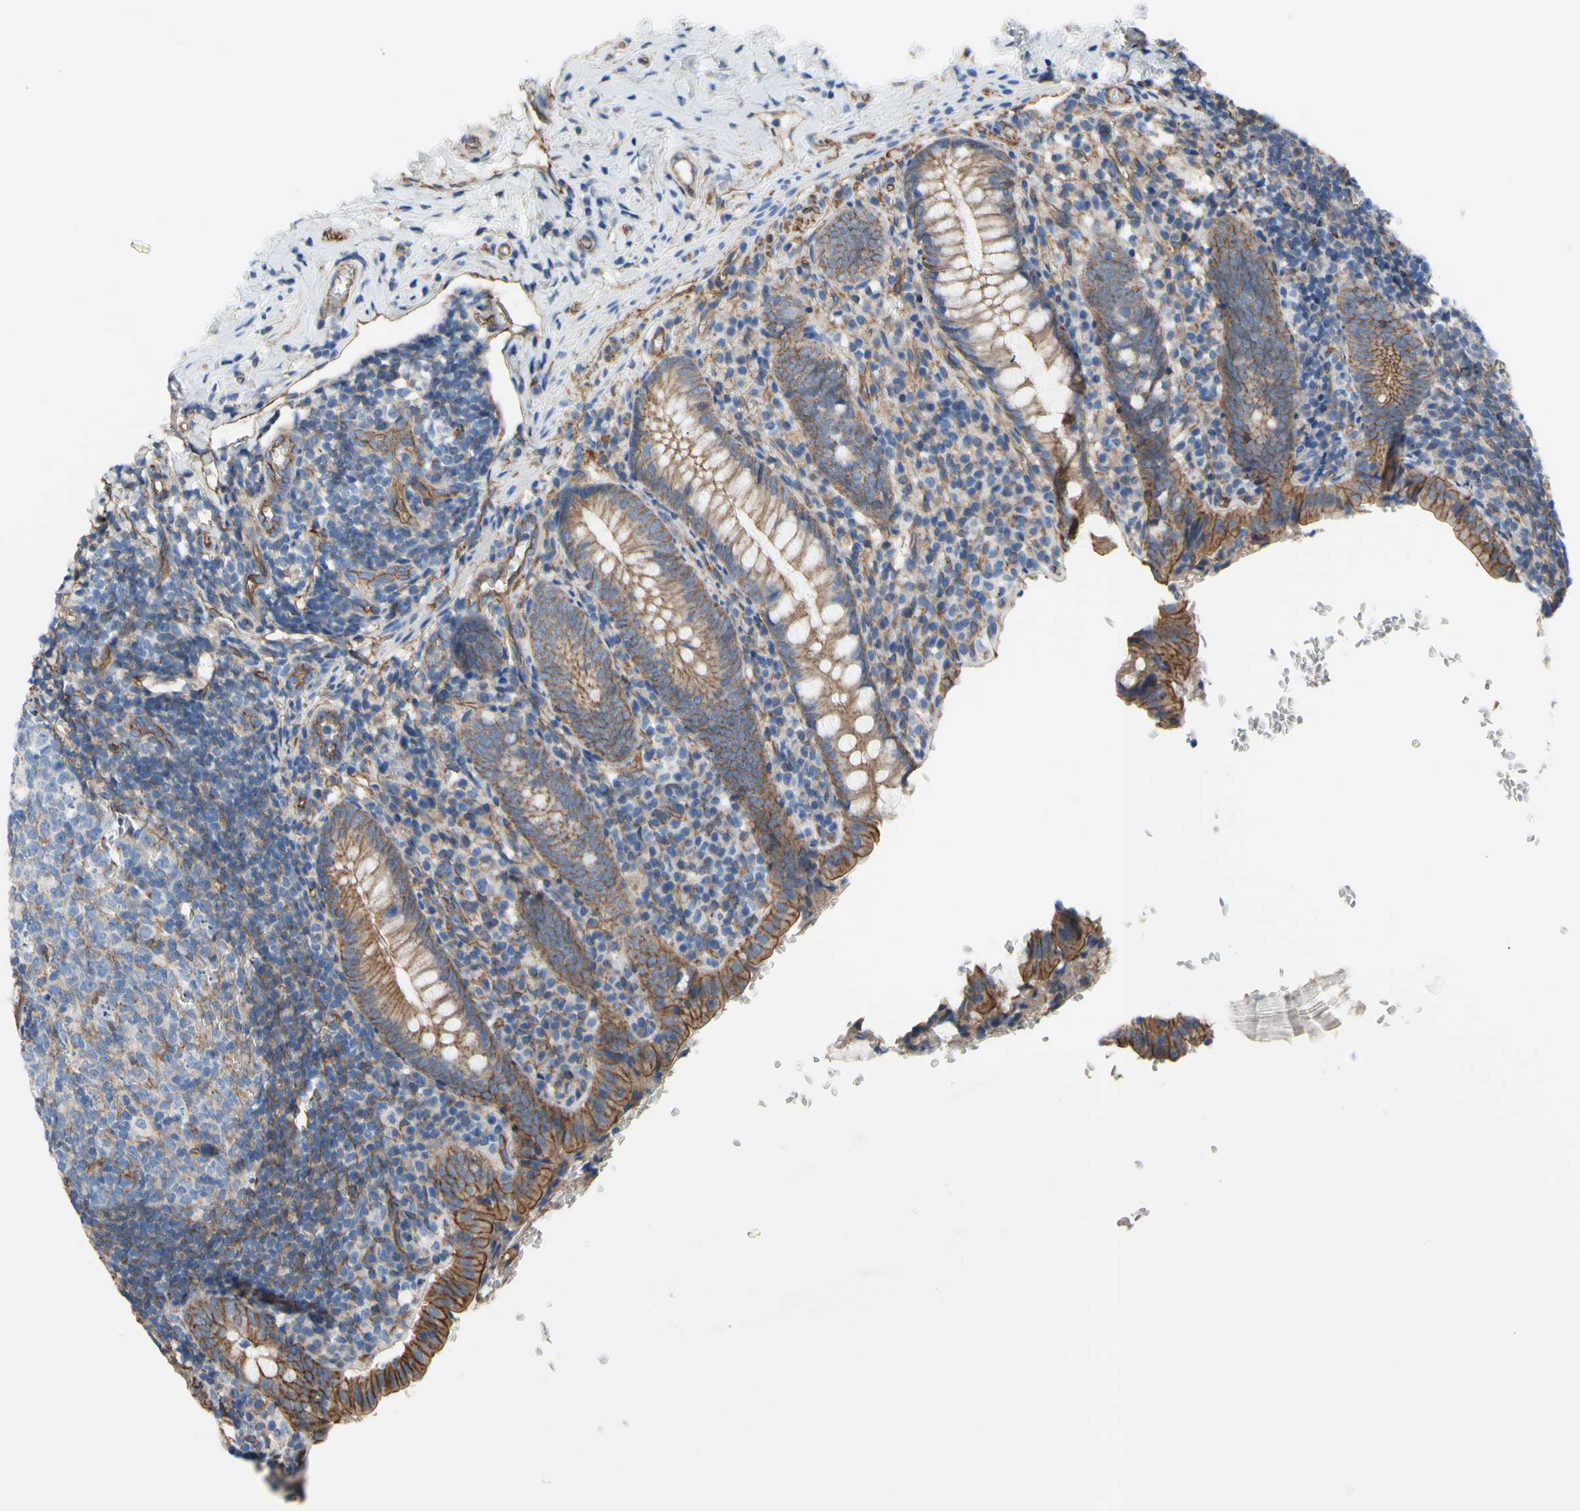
{"staining": {"intensity": "moderate", "quantity": ">75%", "location": "cytoplasmic/membranous"}, "tissue": "appendix", "cell_type": "Glandular cells", "image_type": "normal", "snomed": [{"axis": "morphology", "description": "Normal tissue, NOS"}, {"axis": "topography", "description": "Appendix"}], "caption": "Immunohistochemical staining of benign appendix displays moderate cytoplasmic/membranous protein positivity in about >75% of glandular cells.", "gene": "TPBG", "patient": {"sex": "female", "age": 10}}